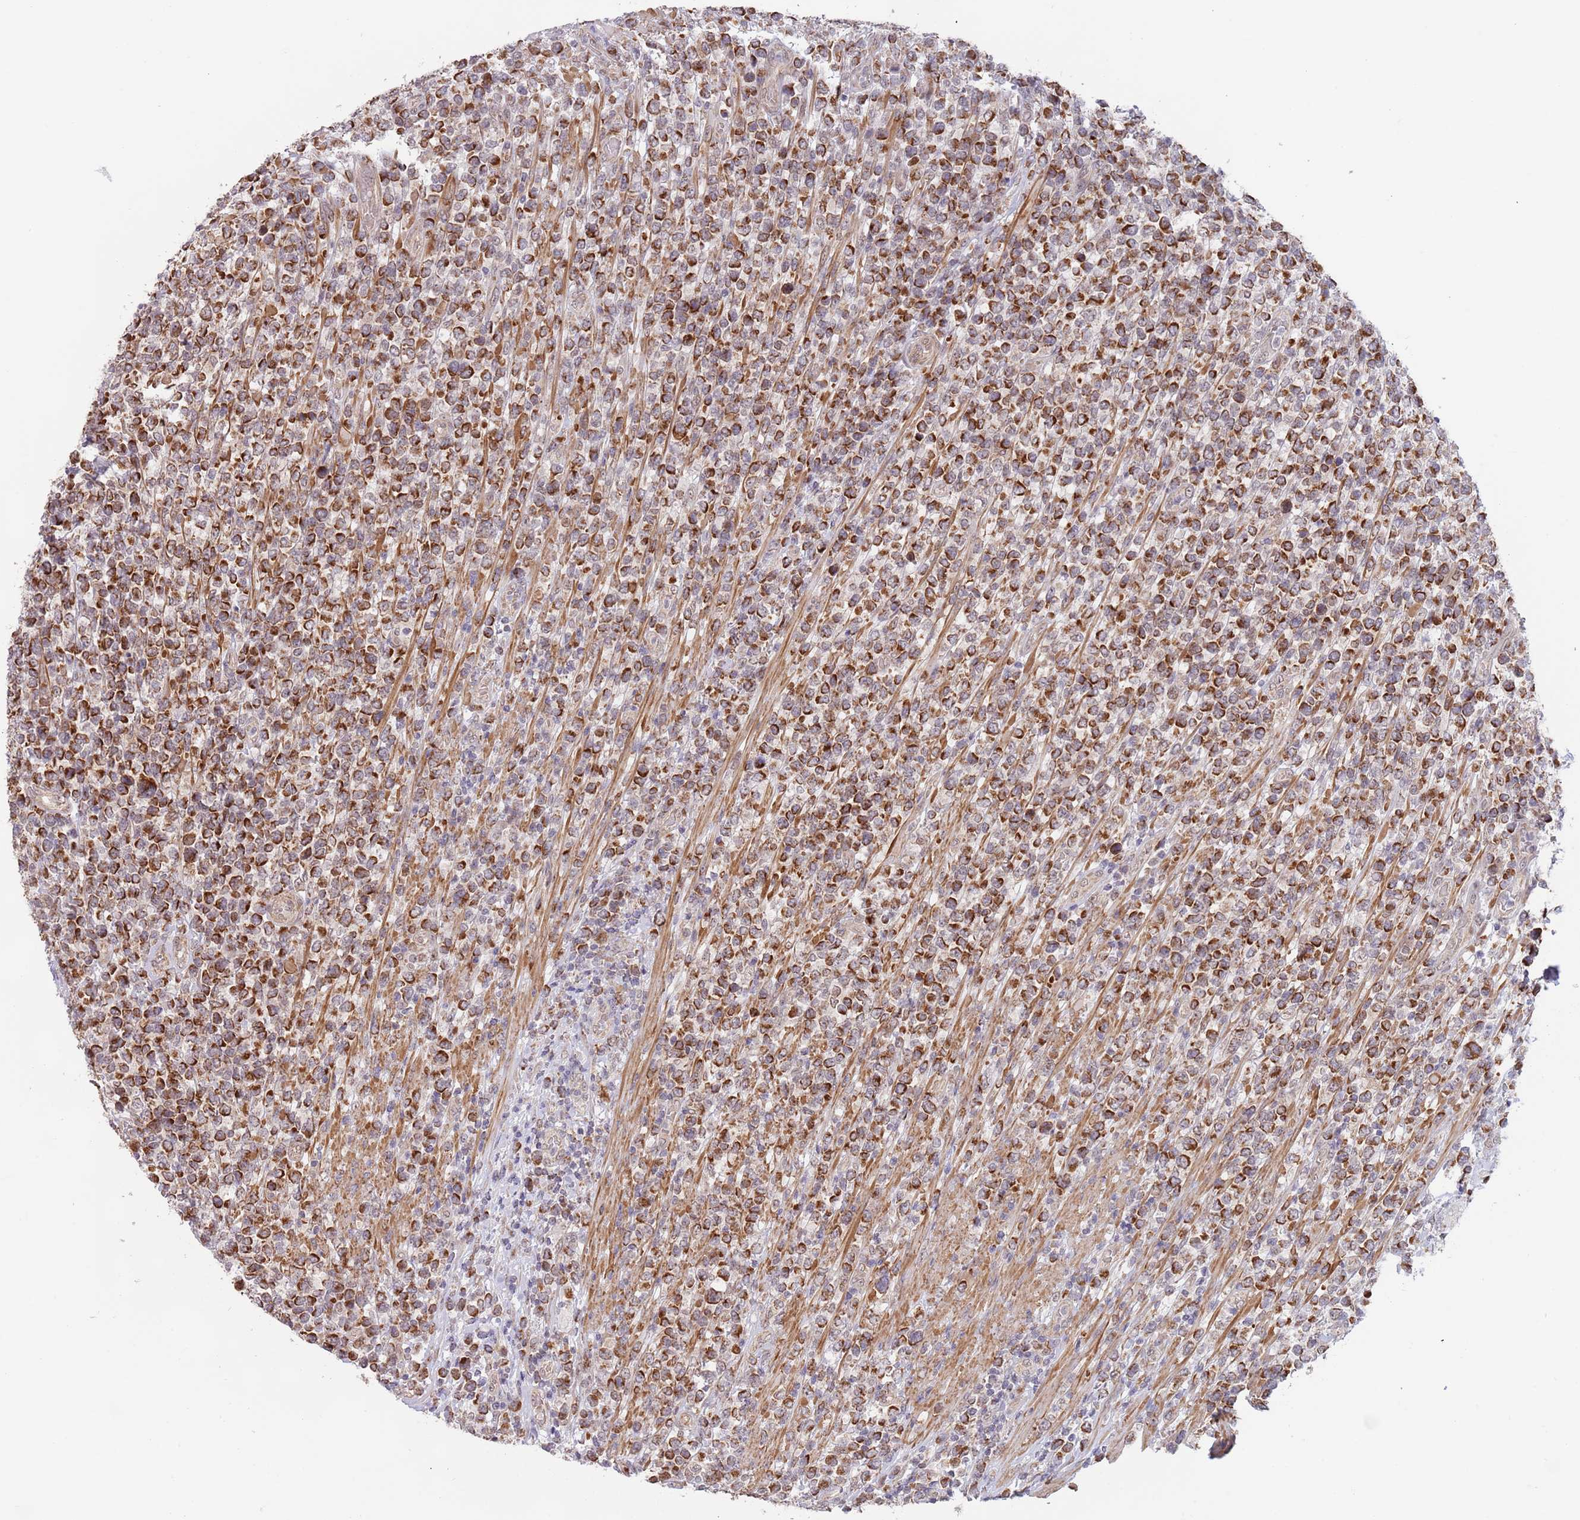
{"staining": {"intensity": "strong", "quantity": ">75%", "location": "cytoplasmic/membranous"}, "tissue": "lymphoma", "cell_type": "Tumor cells", "image_type": "cancer", "snomed": [{"axis": "morphology", "description": "Malignant lymphoma, non-Hodgkin's type, High grade"}, {"axis": "topography", "description": "Soft tissue"}], "caption": "IHC of lymphoma shows high levels of strong cytoplasmic/membranous staining in about >75% of tumor cells.", "gene": "UQCC3", "patient": {"sex": "female", "age": 56}}